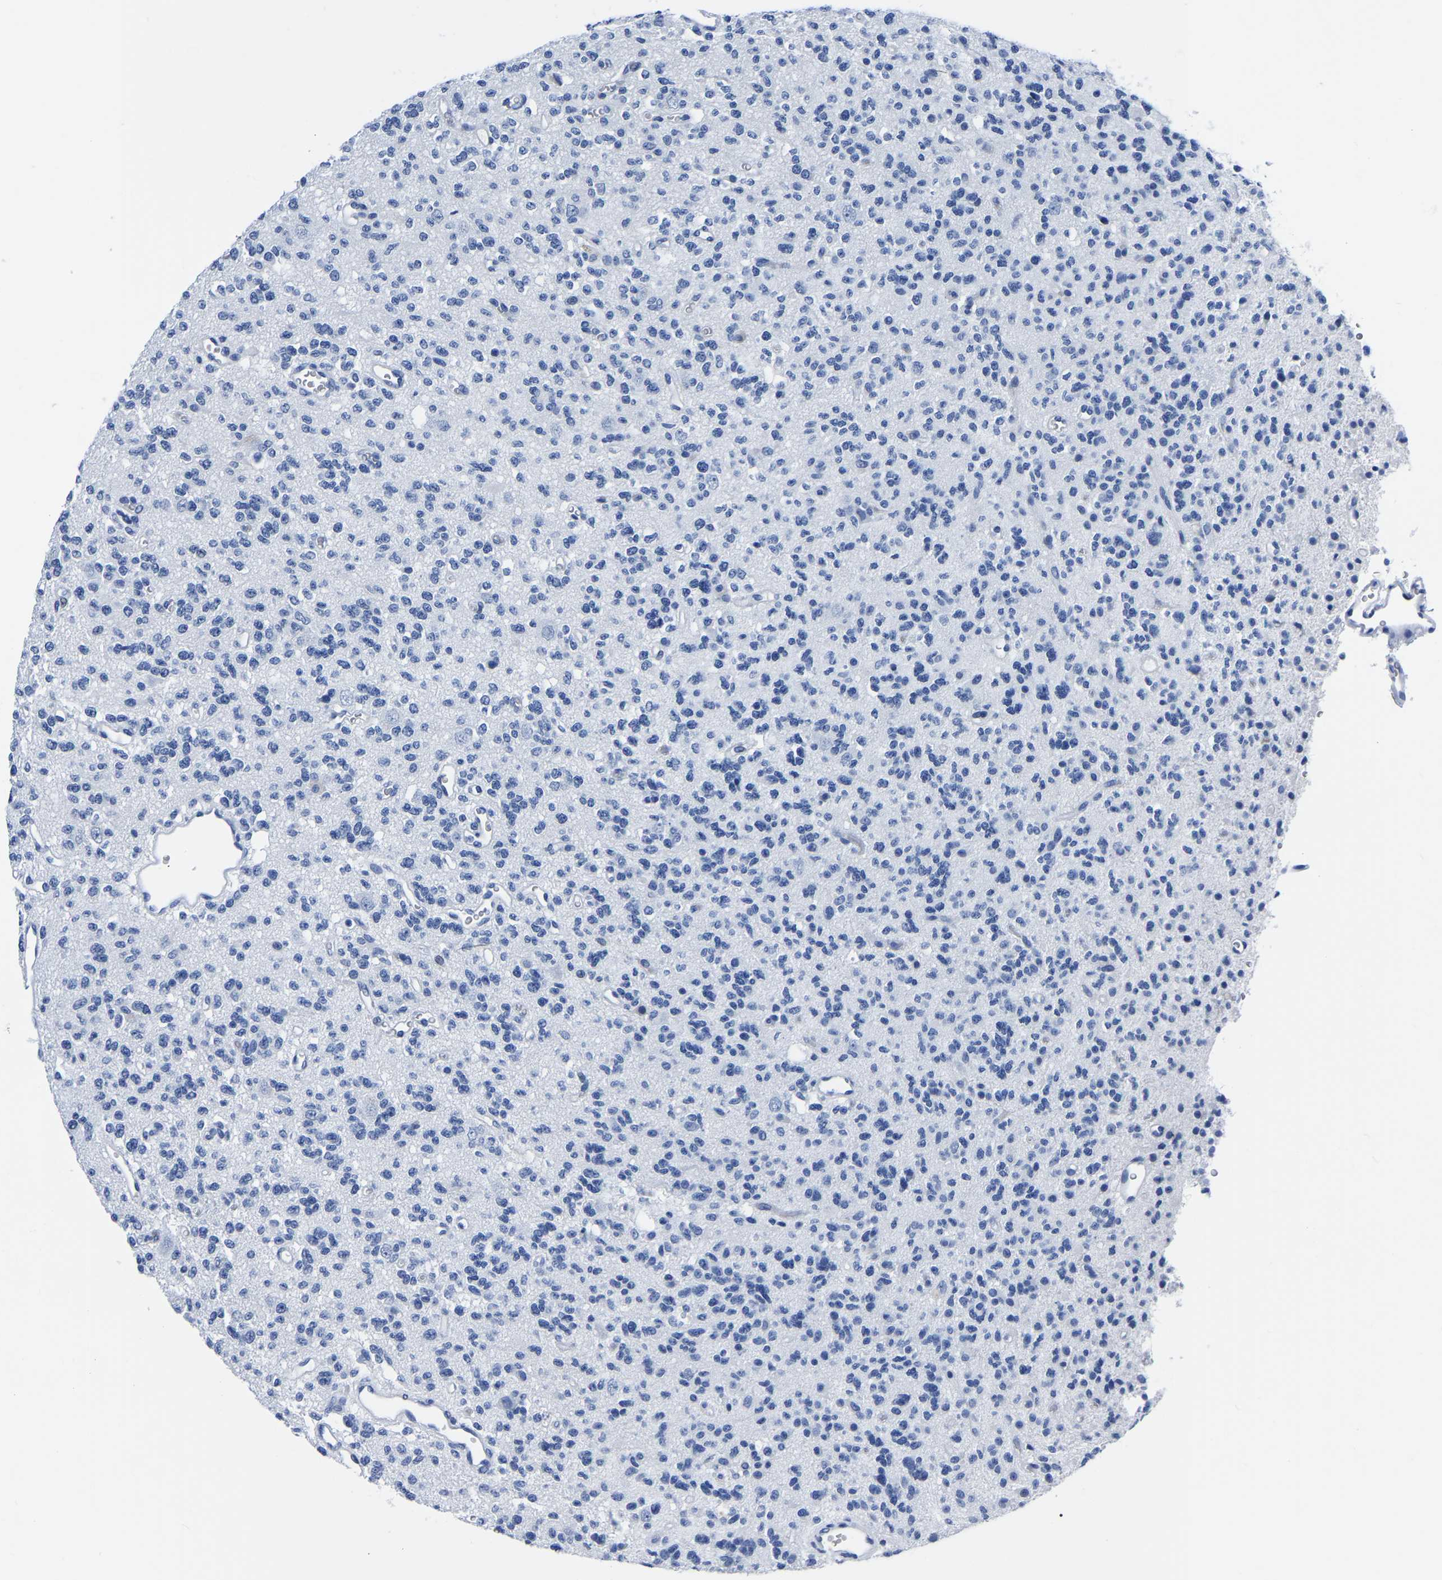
{"staining": {"intensity": "negative", "quantity": "none", "location": "none"}, "tissue": "glioma", "cell_type": "Tumor cells", "image_type": "cancer", "snomed": [{"axis": "morphology", "description": "Glioma, malignant, Low grade"}, {"axis": "topography", "description": "Brain"}], "caption": "High power microscopy image of an immunohistochemistry (IHC) photomicrograph of malignant glioma (low-grade), revealing no significant positivity in tumor cells. (Brightfield microscopy of DAB IHC at high magnification).", "gene": "IMPG2", "patient": {"sex": "male", "age": 38}}